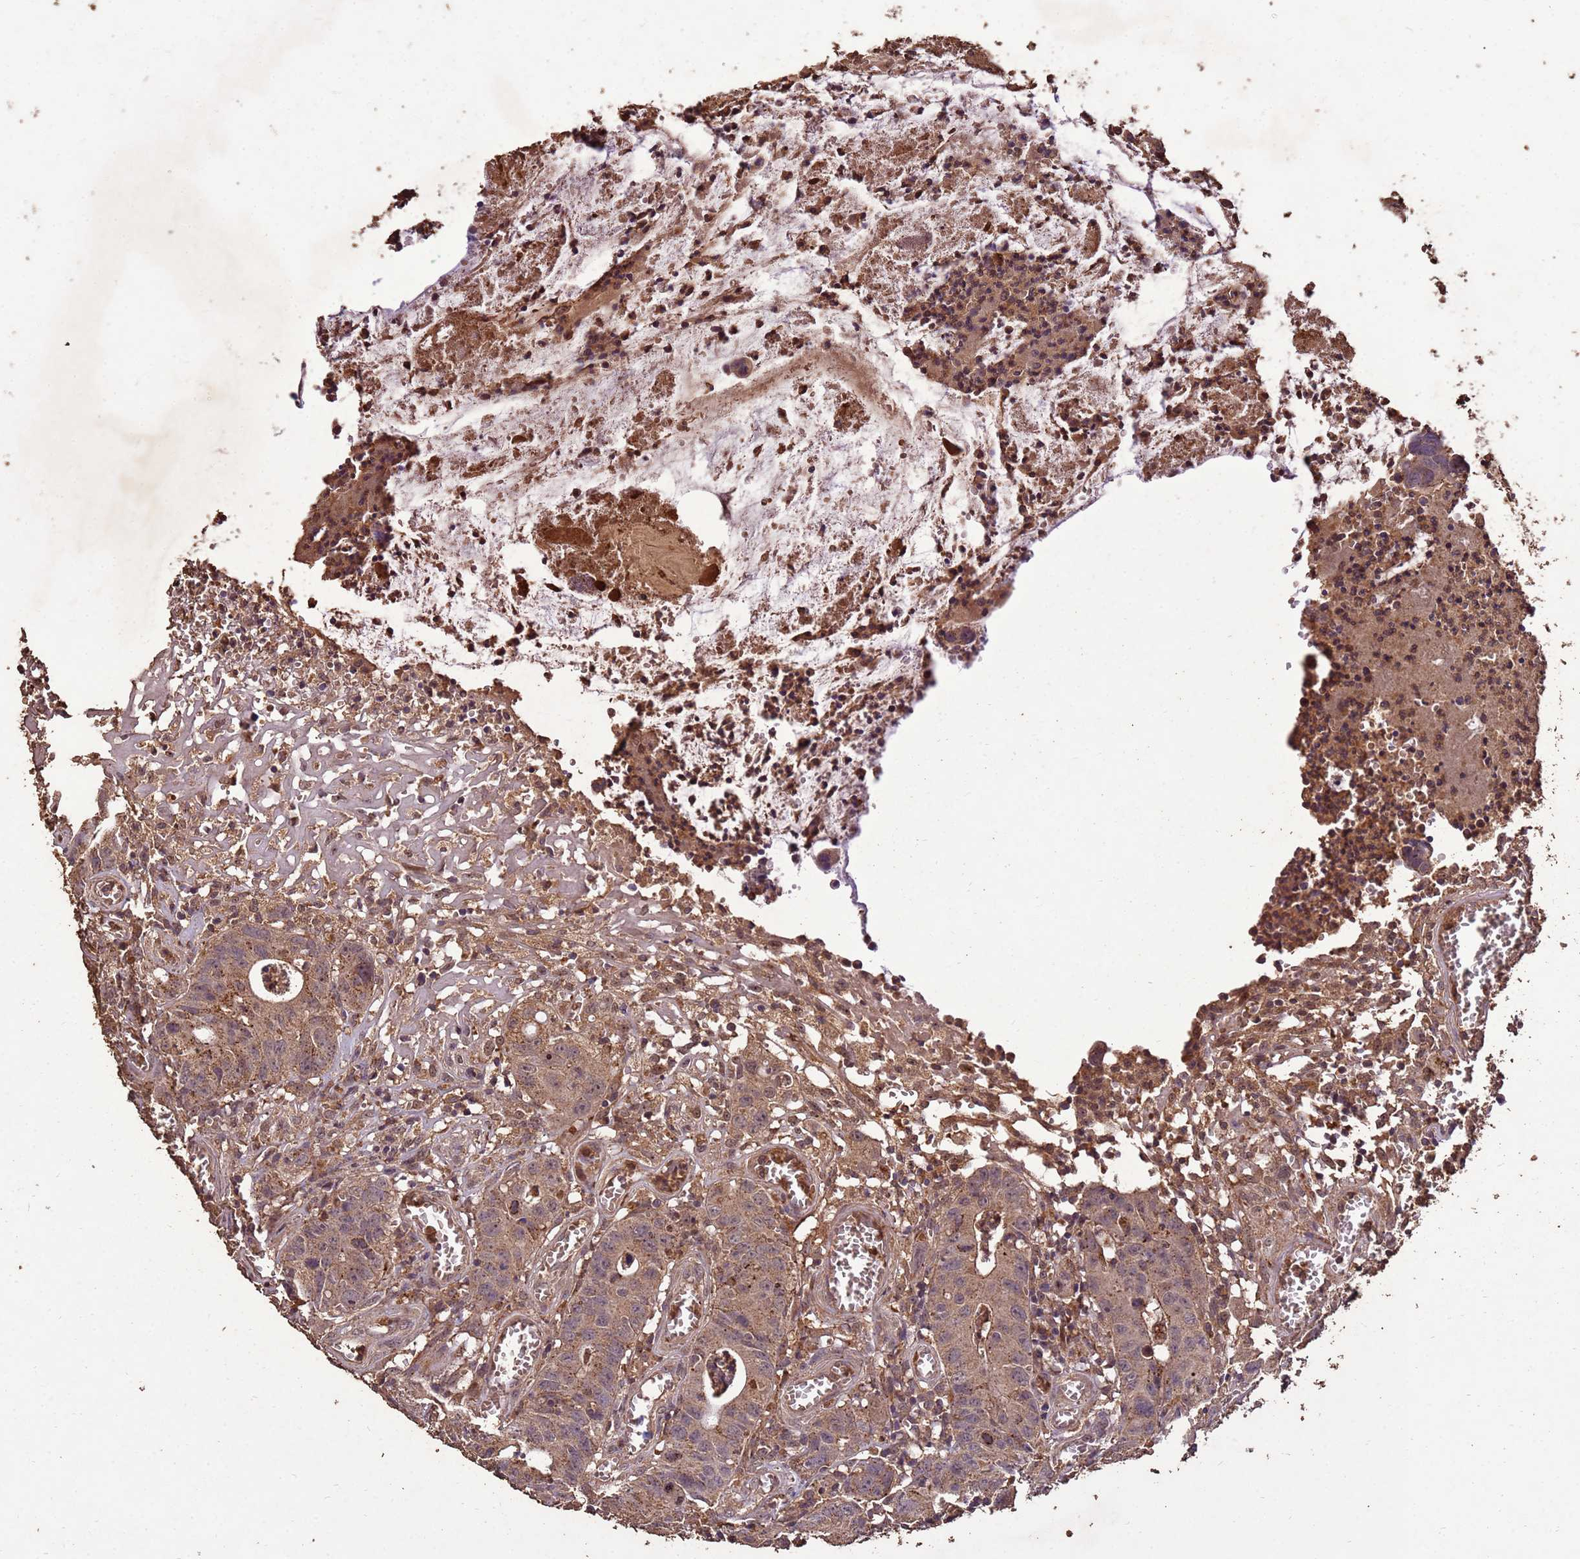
{"staining": {"intensity": "moderate", "quantity": ">75%", "location": "cytoplasmic/membranous"}, "tissue": "colorectal cancer", "cell_type": "Tumor cells", "image_type": "cancer", "snomed": [{"axis": "morphology", "description": "Adenocarcinoma, NOS"}, {"axis": "topography", "description": "Colon"}], "caption": "Moderate cytoplasmic/membranous expression for a protein is present in about >75% of tumor cells of colorectal cancer using IHC.", "gene": "TOR4A", "patient": {"sex": "female", "age": 57}}